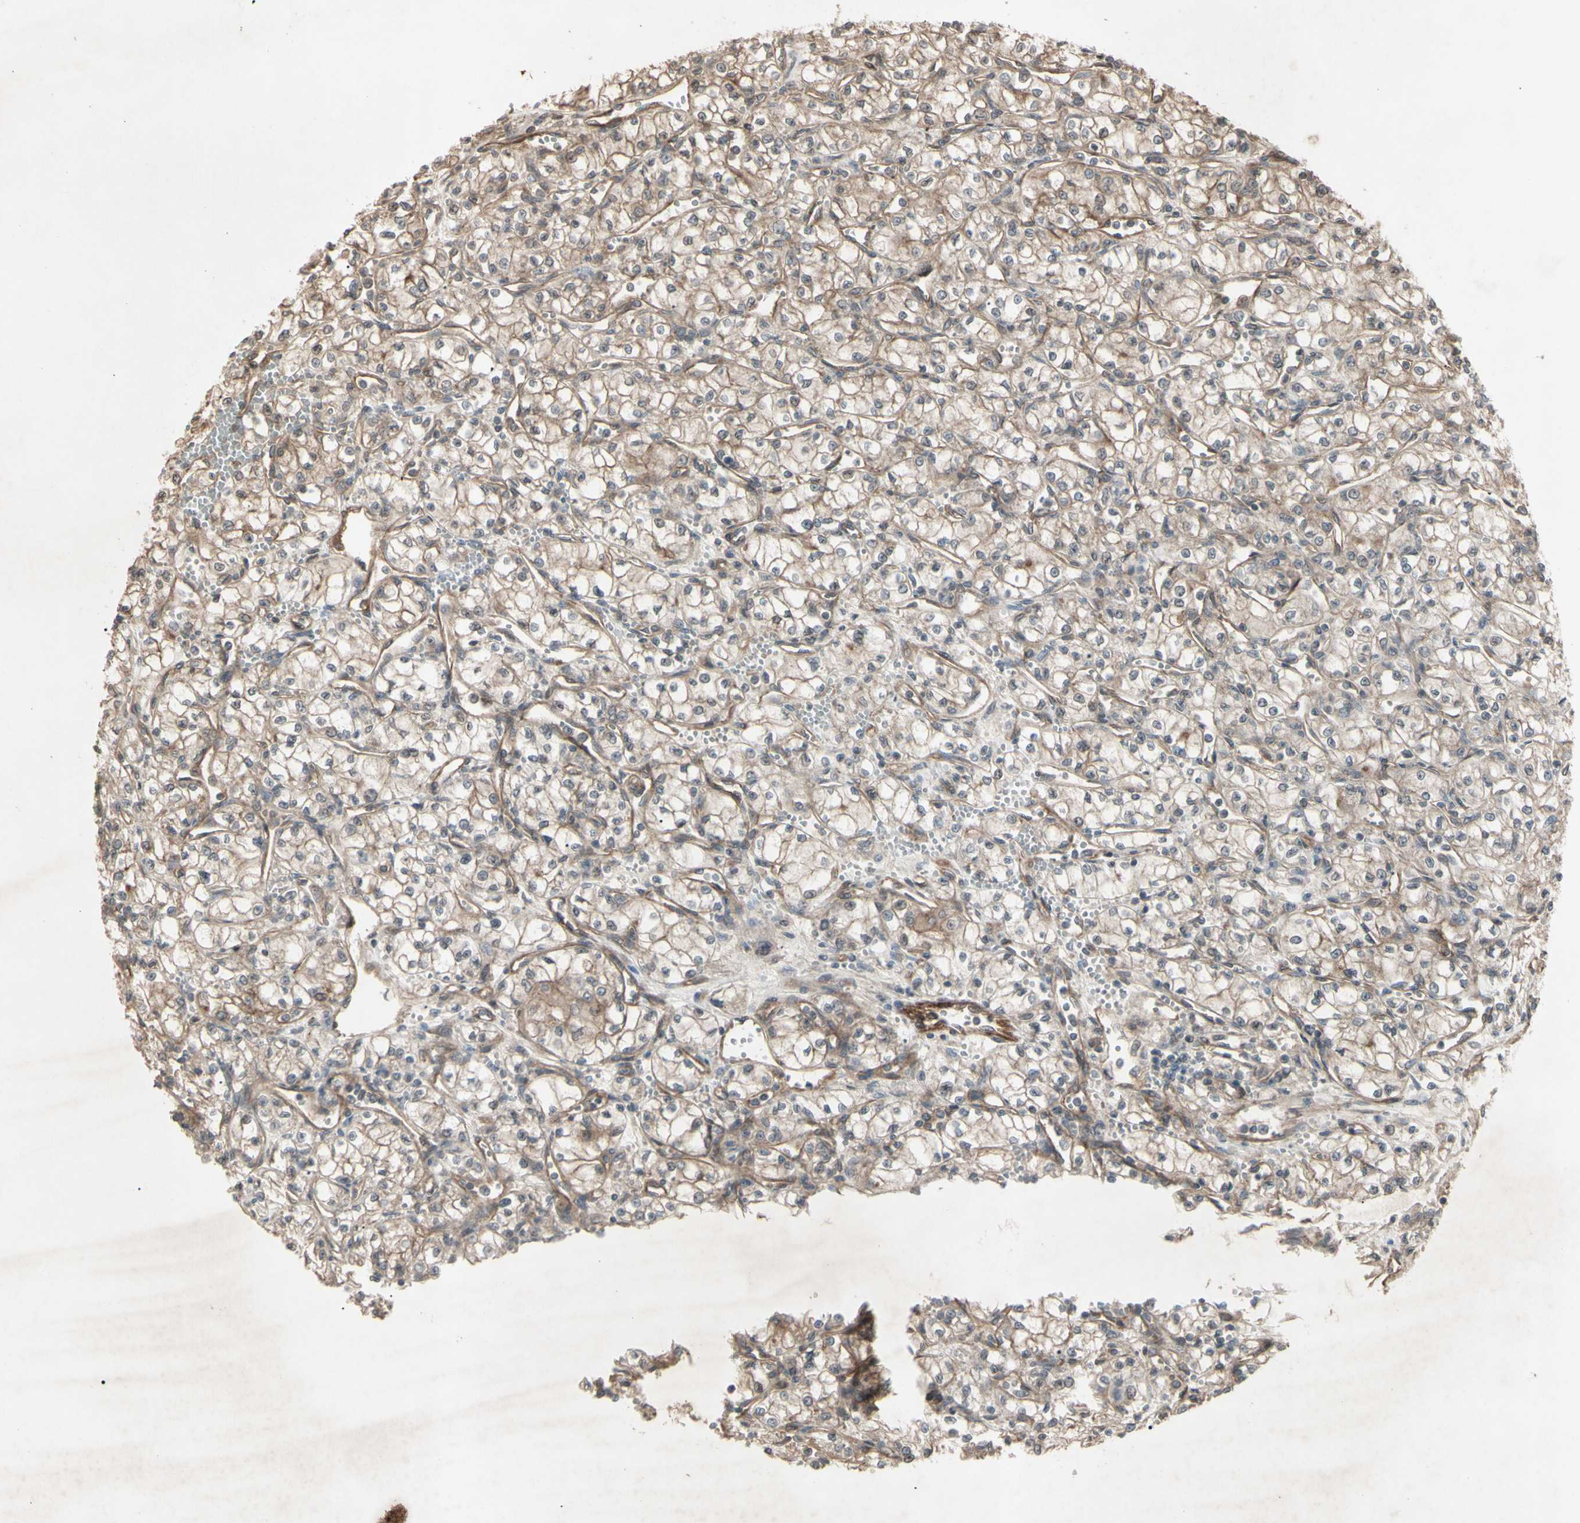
{"staining": {"intensity": "moderate", "quantity": "25%-75%", "location": "cytoplasmic/membranous"}, "tissue": "renal cancer", "cell_type": "Tumor cells", "image_type": "cancer", "snomed": [{"axis": "morphology", "description": "Normal tissue, NOS"}, {"axis": "morphology", "description": "Adenocarcinoma, NOS"}, {"axis": "topography", "description": "Kidney"}], "caption": "Tumor cells display medium levels of moderate cytoplasmic/membranous positivity in approximately 25%-75% of cells in human renal cancer.", "gene": "JAG1", "patient": {"sex": "male", "age": 59}}